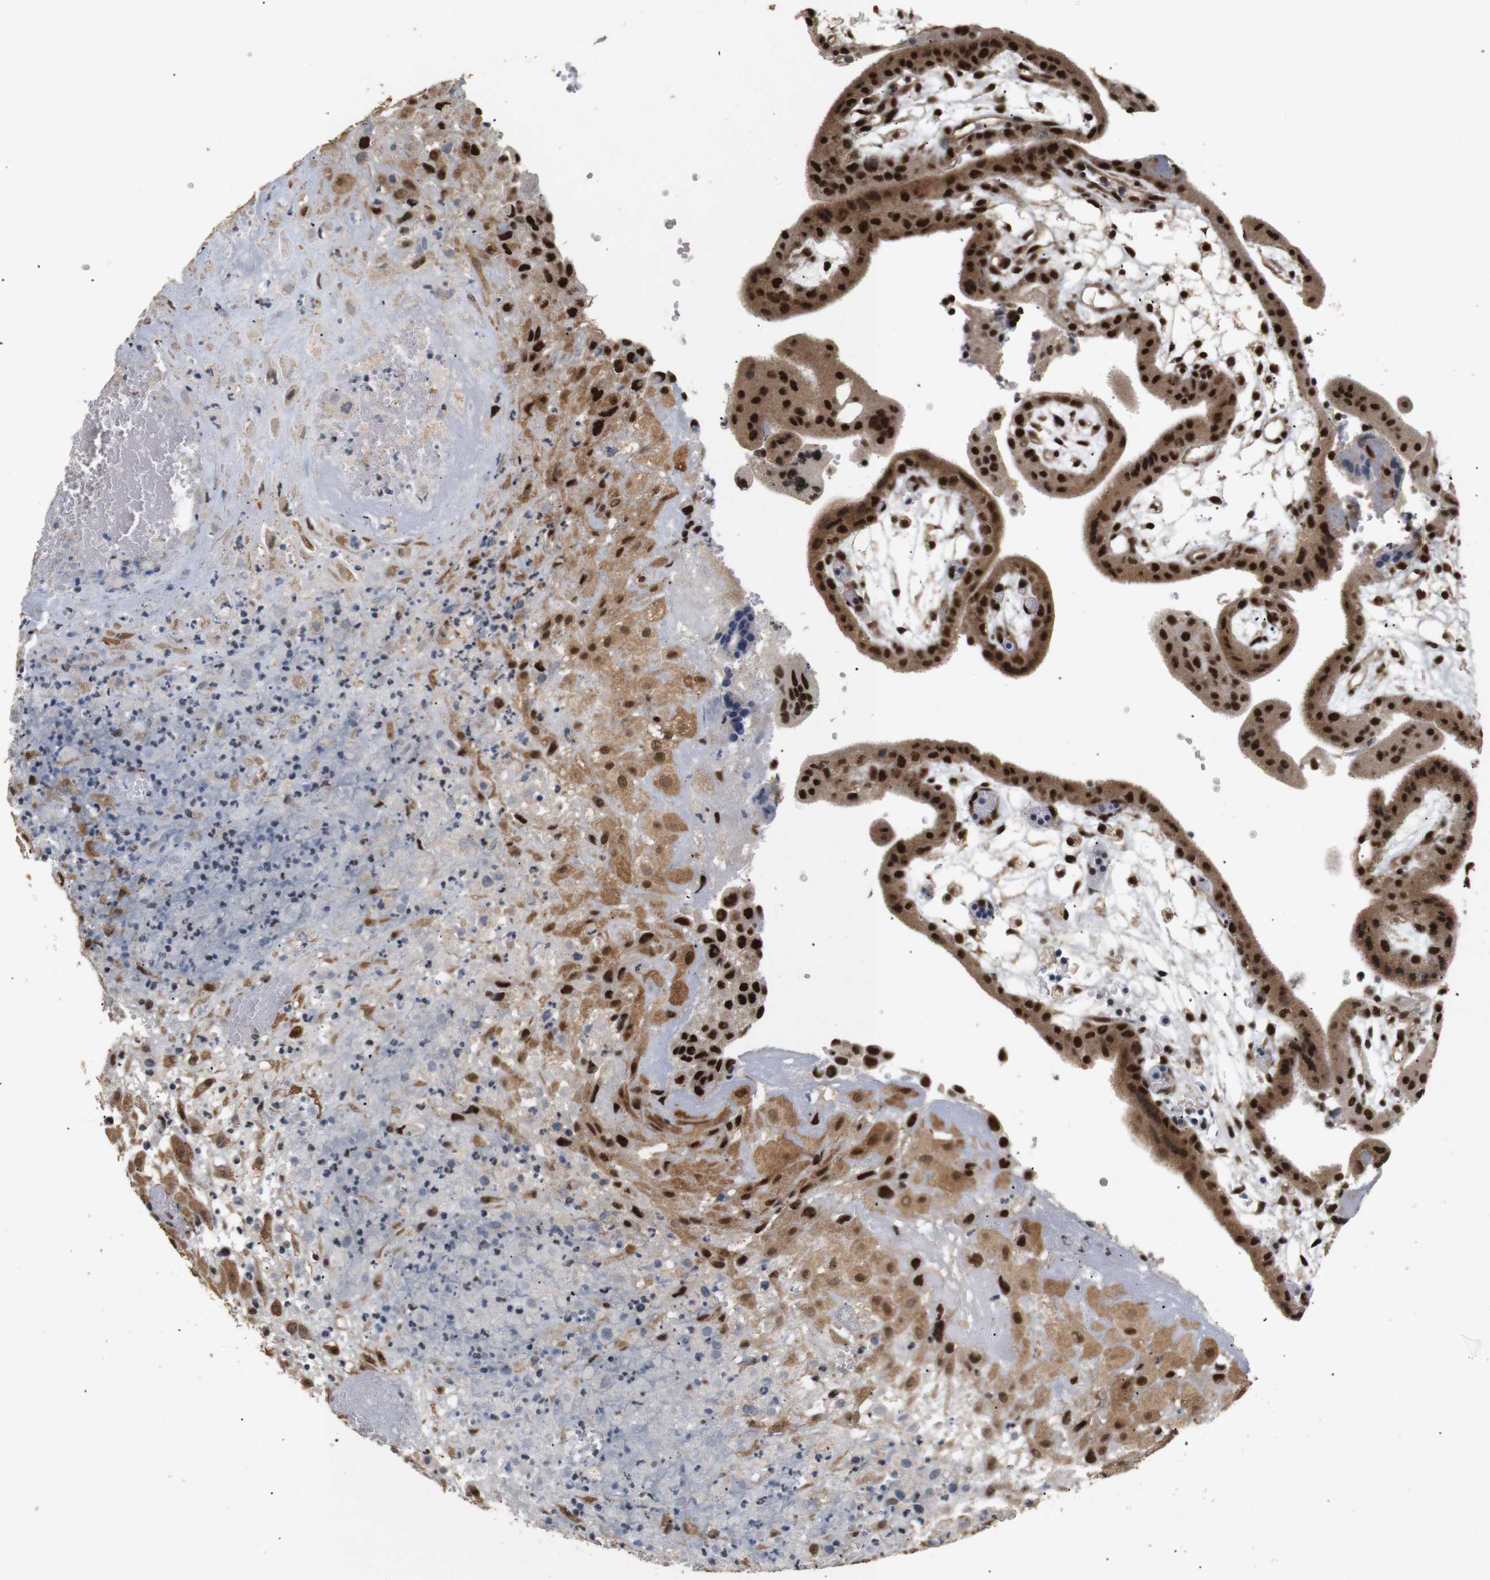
{"staining": {"intensity": "moderate", "quantity": ">75%", "location": "cytoplasmic/membranous,nuclear"}, "tissue": "placenta", "cell_type": "Decidual cells", "image_type": "normal", "snomed": [{"axis": "morphology", "description": "Normal tissue, NOS"}, {"axis": "topography", "description": "Placenta"}], "caption": "Human placenta stained with a brown dye shows moderate cytoplasmic/membranous,nuclear positive positivity in about >75% of decidual cells.", "gene": "PYM1", "patient": {"sex": "female", "age": 18}}